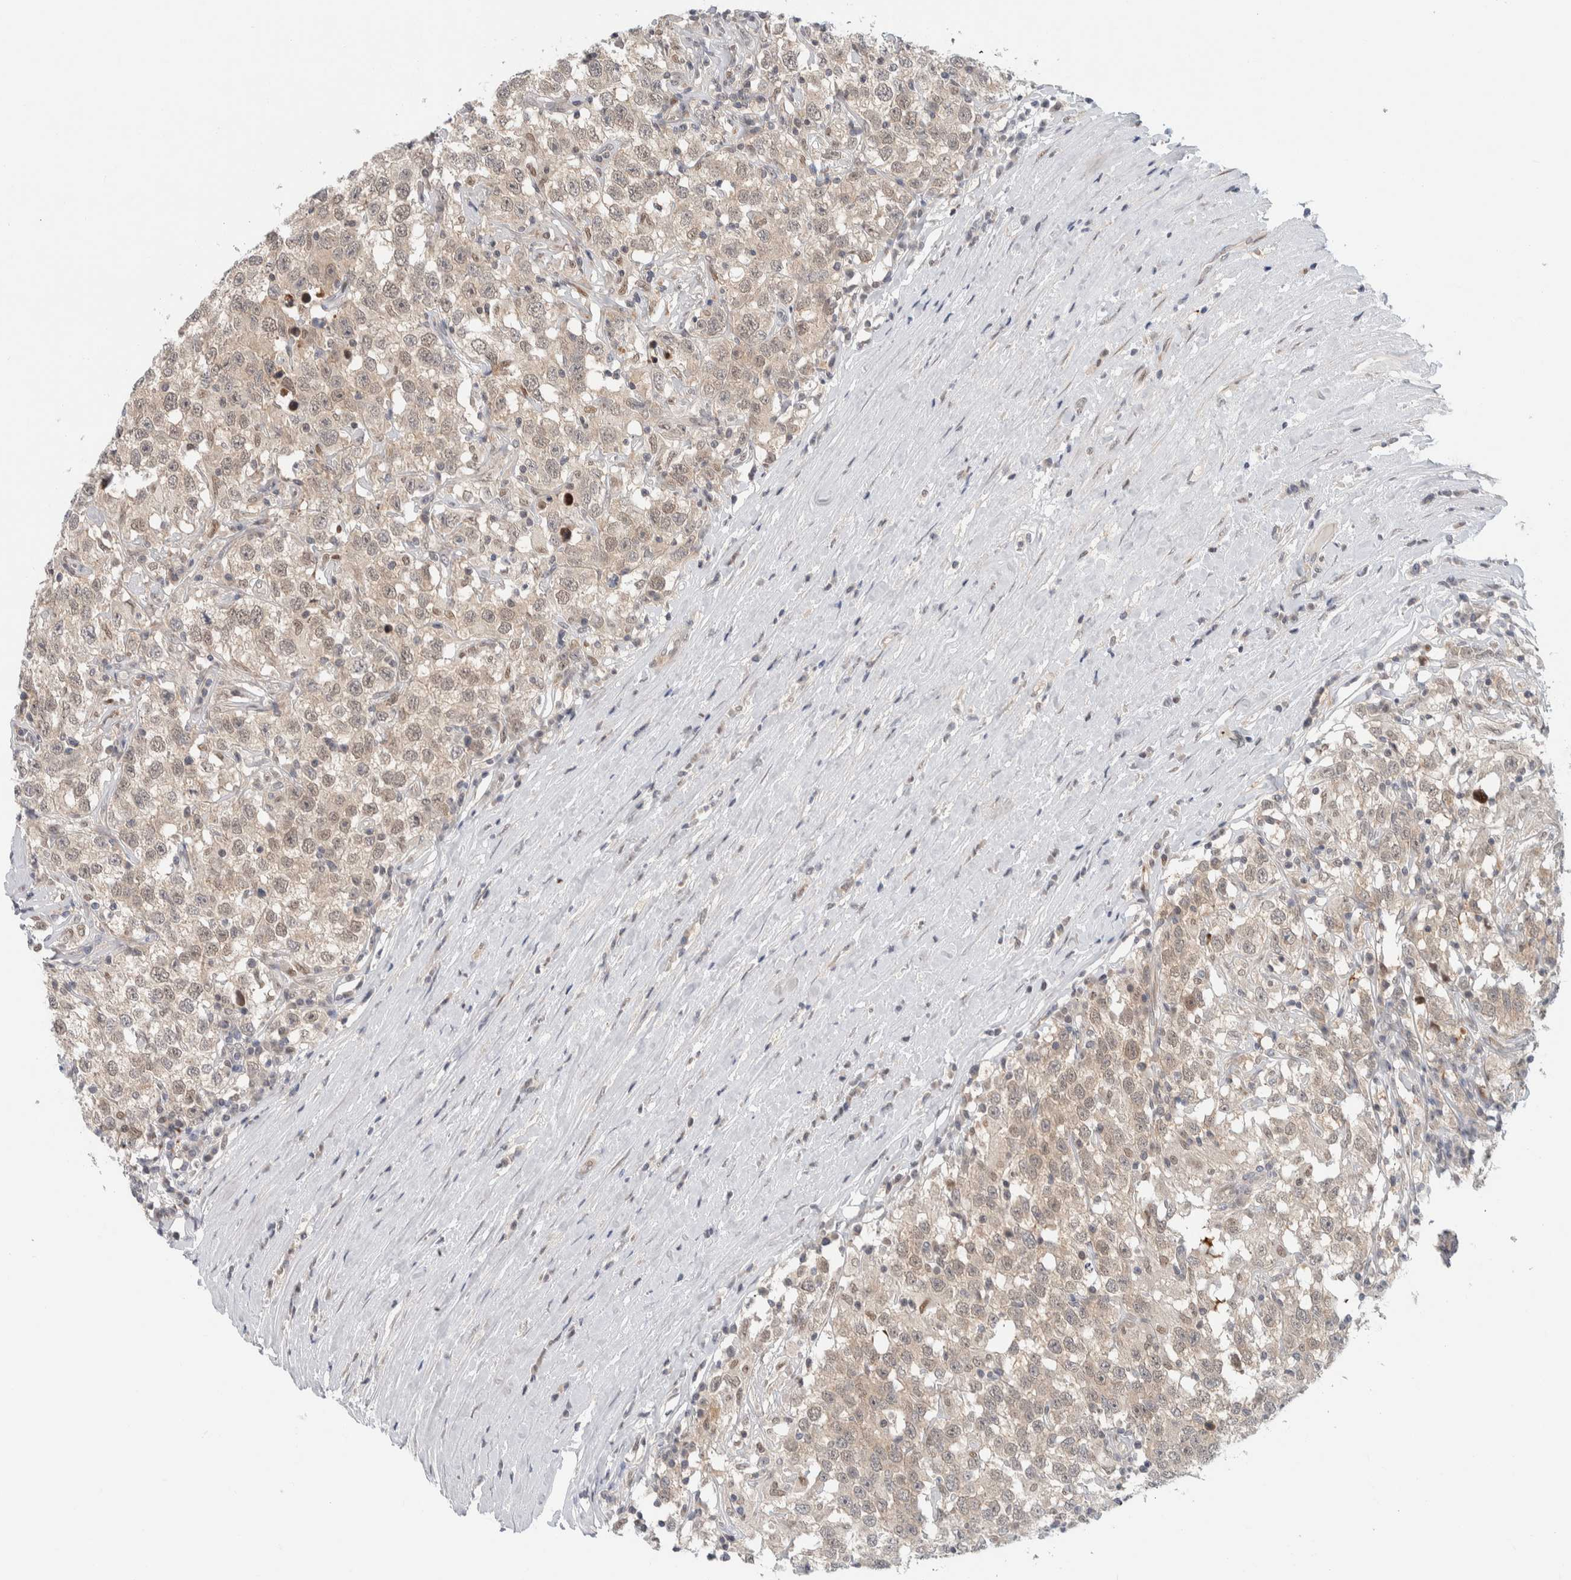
{"staining": {"intensity": "weak", "quantity": "<25%", "location": "cytoplasmic/membranous,nuclear"}, "tissue": "testis cancer", "cell_type": "Tumor cells", "image_type": "cancer", "snomed": [{"axis": "morphology", "description": "Seminoma, NOS"}, {"axis": "topography", "description": "Testis"}], "caption": "The IHC photomicrograph has no significant positivity in tumor cells of testis cancer tissue.", "gene": "NCR3LG1", "patient": {"sex": "male", "age": 41}}